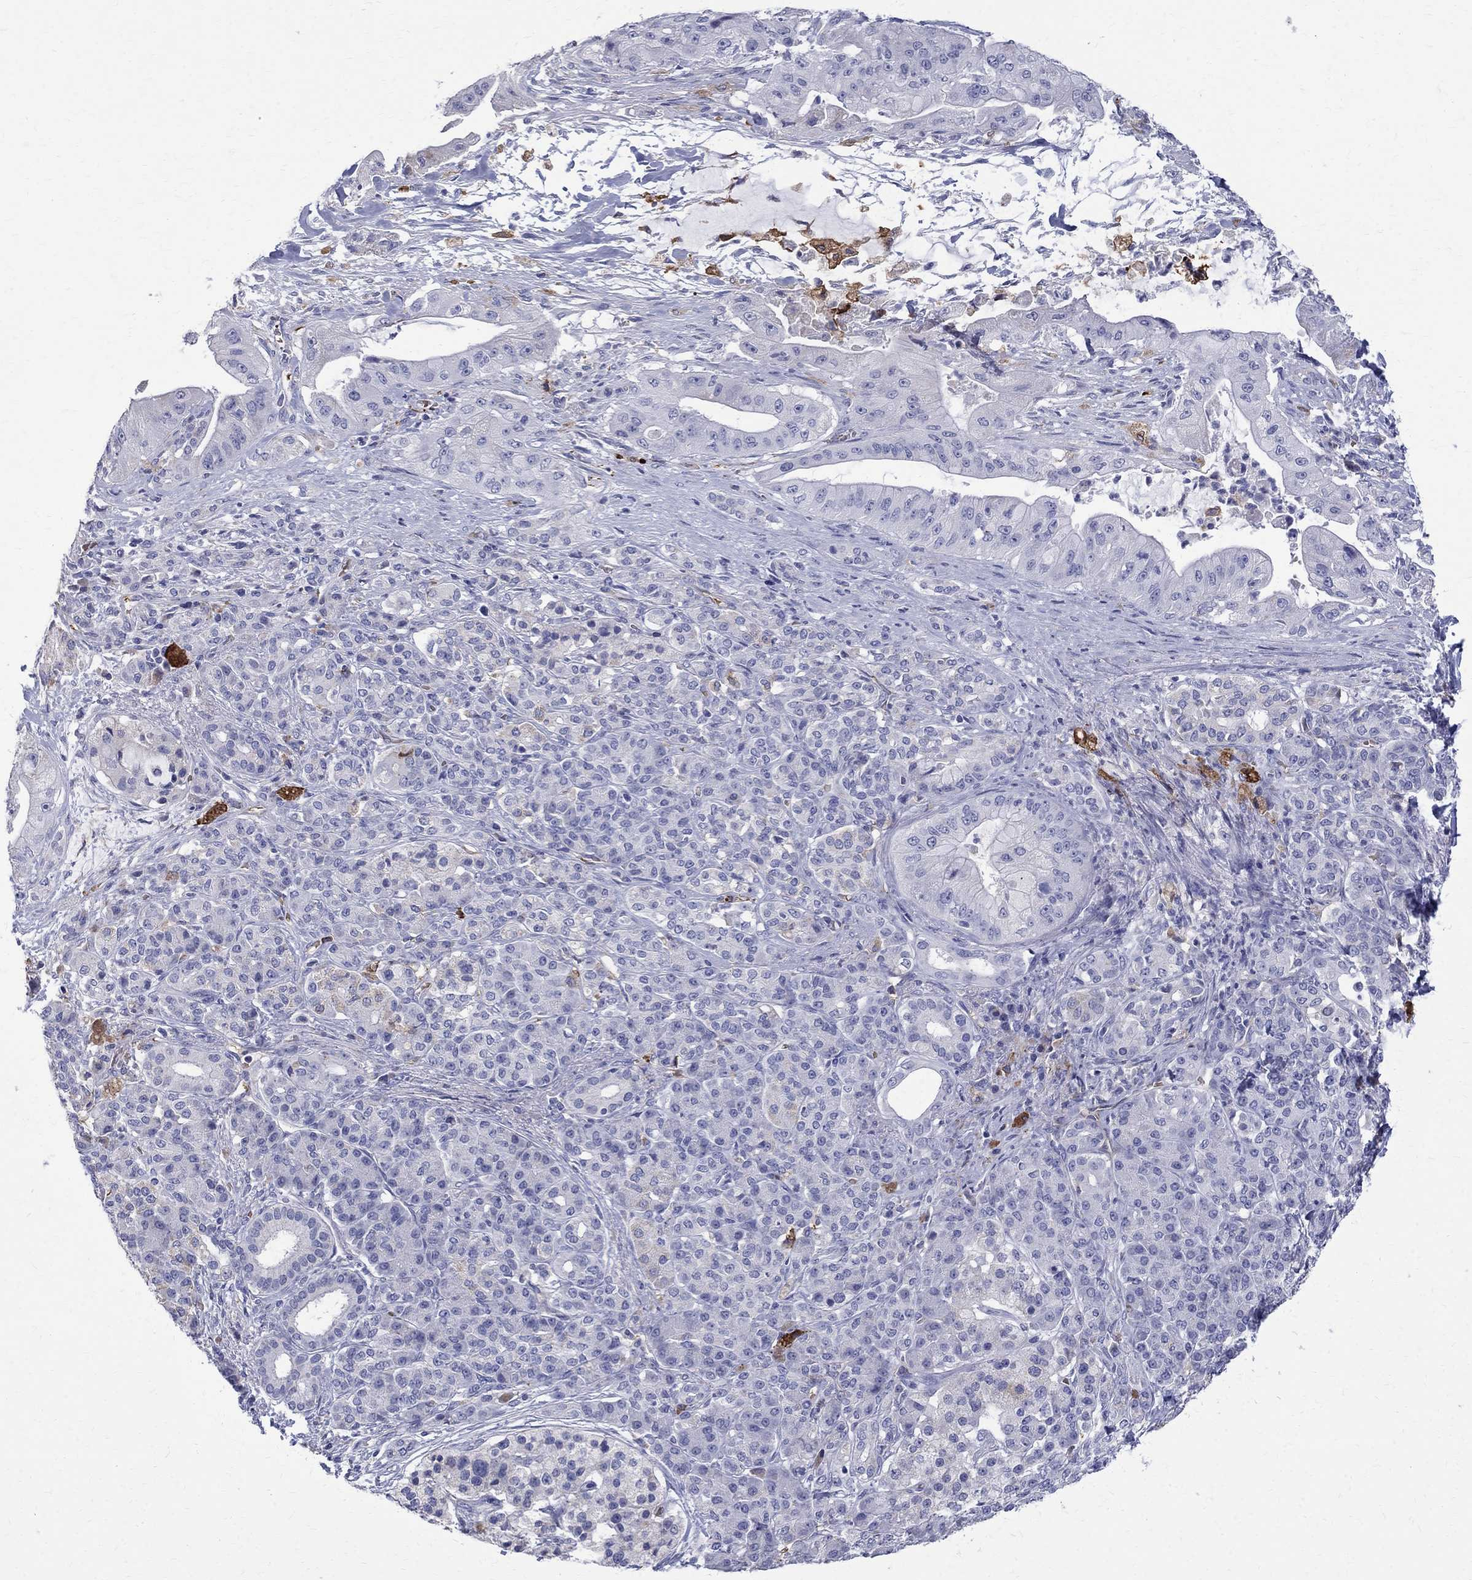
{"staining": {"intensity": "negative", "quantity": "none", "location": "none"}, "tissue": "pancreatic cancer", "cell_type": "Tumor cells", "image_type": "cancer", "snomed": [{"axis": "morphology", "description": "Normal tissue, NOS"}, {"axis": "morphology", "description": "Inflammation, NOS"}, {"axis": "morphology", "description": "Adenocarcinoma, NOS"}, {"axis": "topography", "description": "Pancreas"}], "caption": "Protein analysis of pancreatic cancer (adenocarcinoma) exhibits no significant positivity in tumor cells.", "gene": "AGER", "patient": {"sex": "male", "age": 57}}